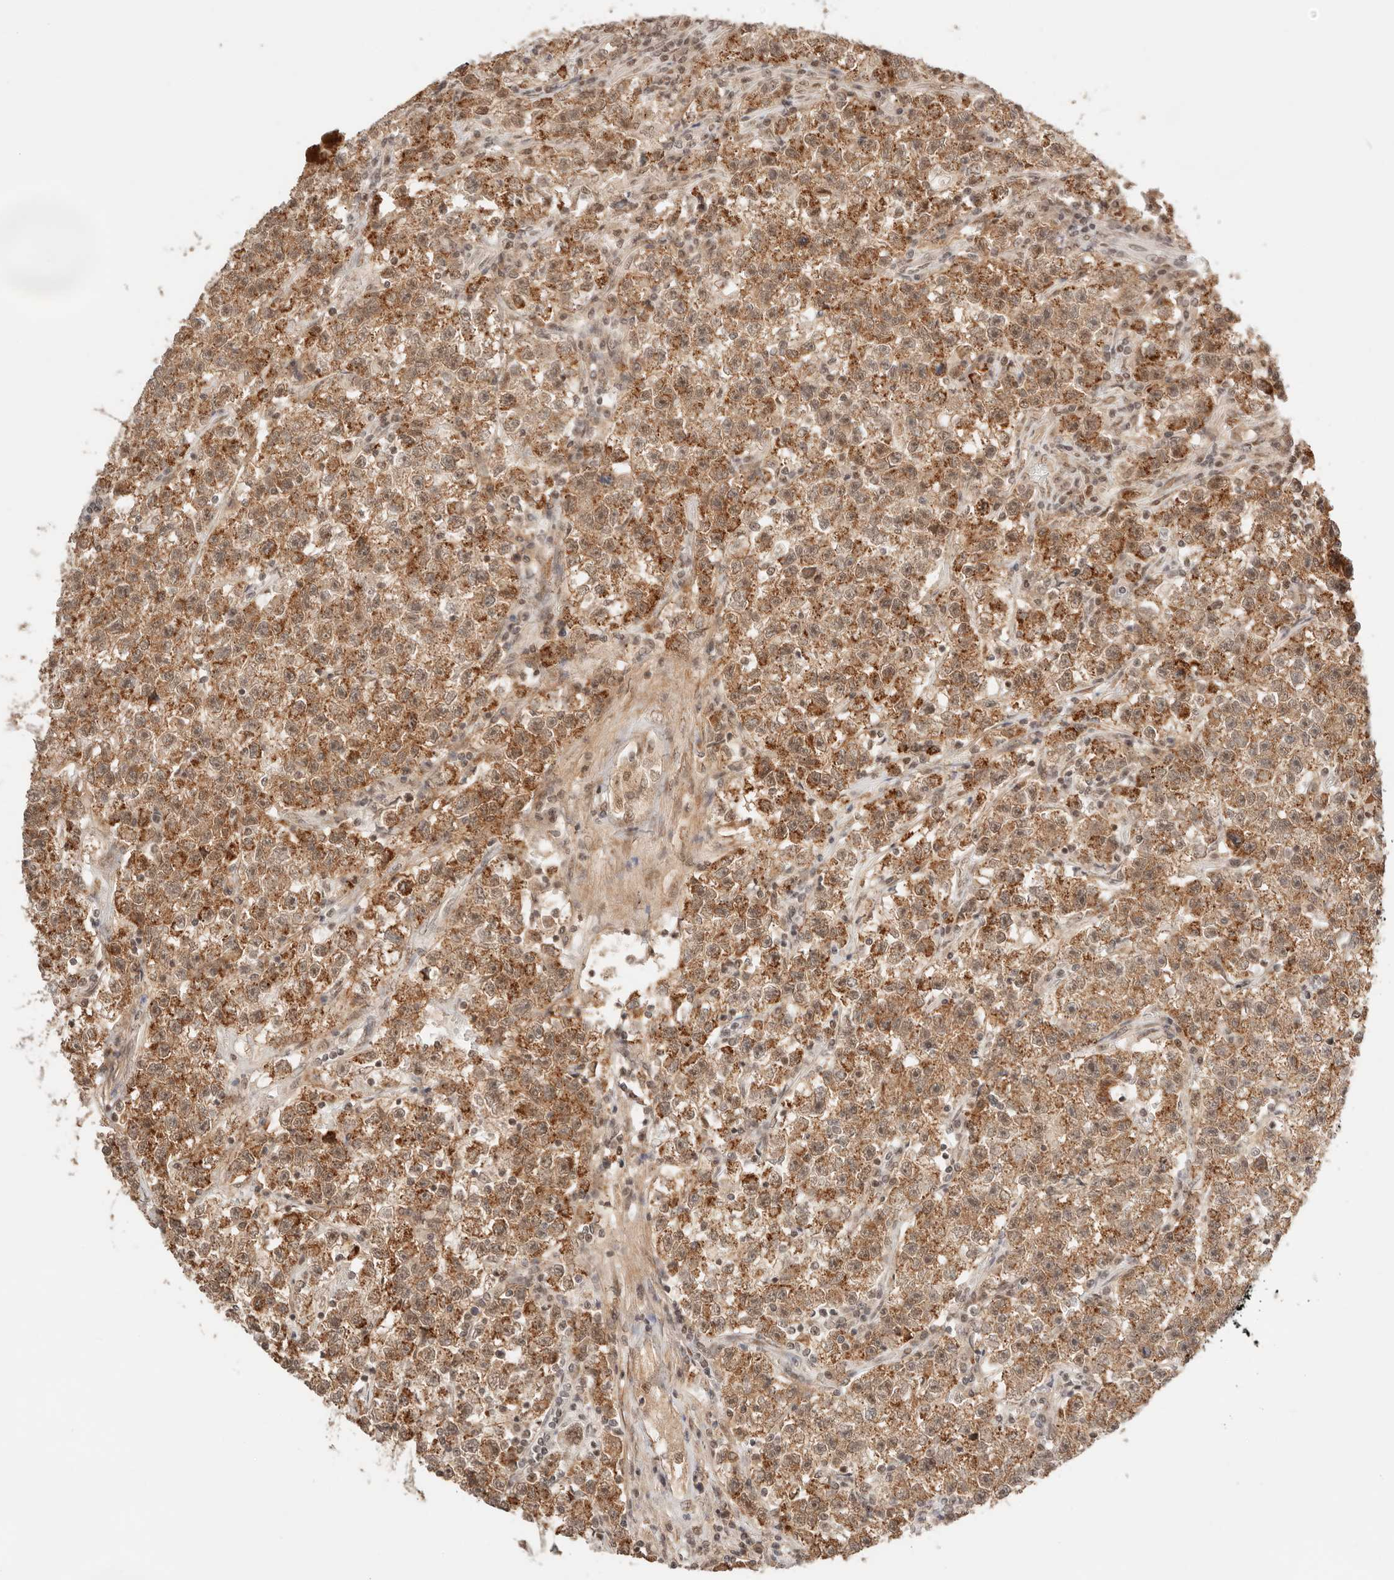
{"staining": {"intensity": "moderate", "quantity": ">75%", "location": "cytoplasmic/membranous,nuclear"}, "tissue": "testis cancer", "cell_type": "Tumor cells", "image_type": "cancer", "snomed": [{"axis": "morphology", "description": "Seminoma, NOS"}, {"axis": "topography", "description": "Testis"}], "caption": "A micrograph showing moderate cytoplasmic/membranous and nuclear expression in about >75% of tumor cells in testis cancer (seminoma), as visualized by brown immunohistochemical staining.", "gene": "GTF2E2", "patient": {"sex": "male", "age": 22}}